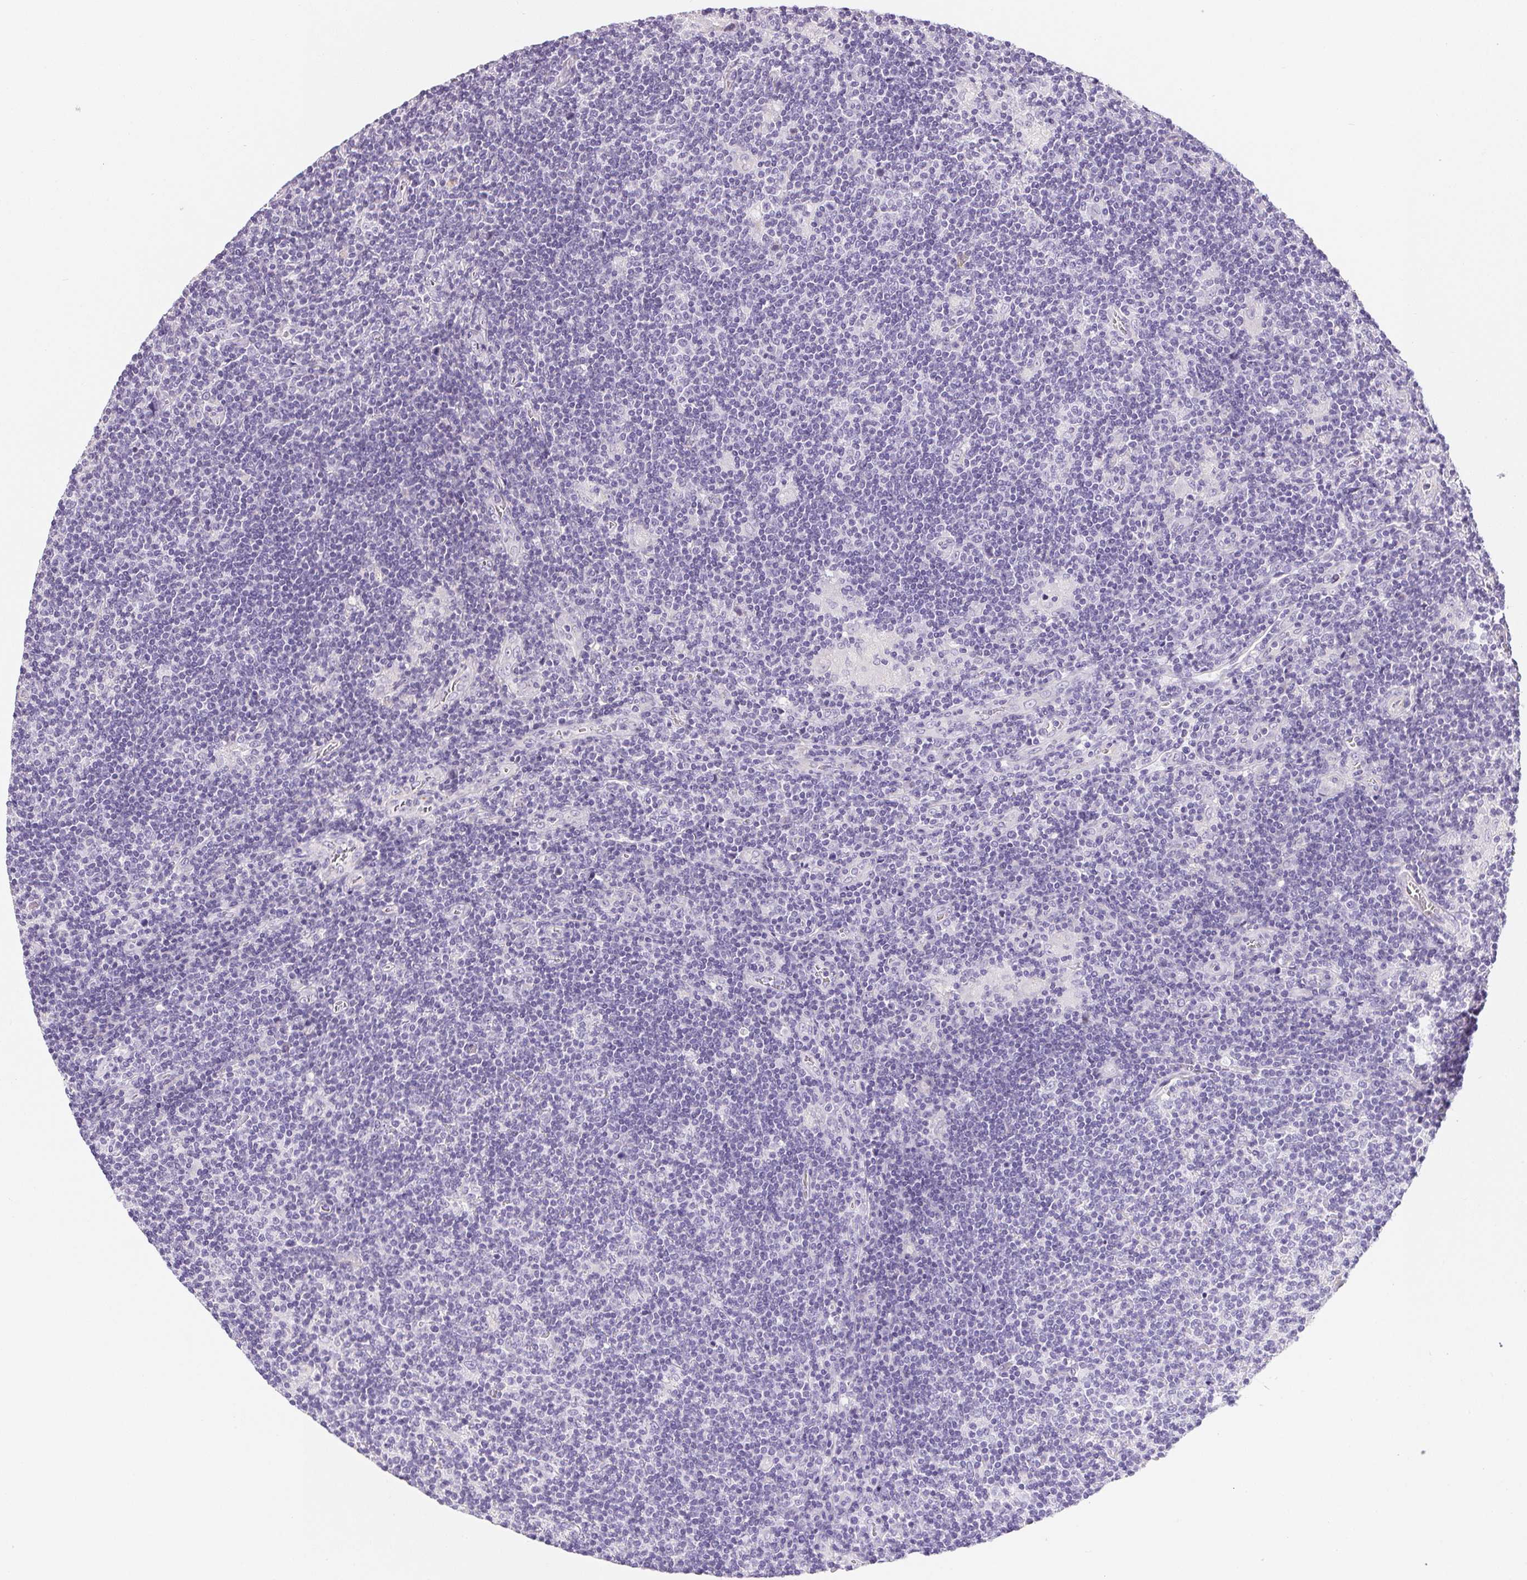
{"staining": {"intensity": "negative", "quantity": "none", "location": "none"}, "tissue": "lymphoma", "cell_type": "Tumor cells", "image_type": "cancer", "snomed": [{"axis": "morphology", "description": "Hodgkin's disease, NOS"}, {"axis": "topography", "description": "Lymph node"}], "caption": "This is a photomicrograph of immunohistochemistry (IHC) staining of Hodgkin's disease, which shows no staining in tumor cells. (Stains: DAB (3,3'-diaminobenzidine) IHC with hematoxylin counter stain, Microscopy: brightfield microscopy at high magnification).", "gene": "AQP5", "patient": {"sex": "male", "age": 40}}